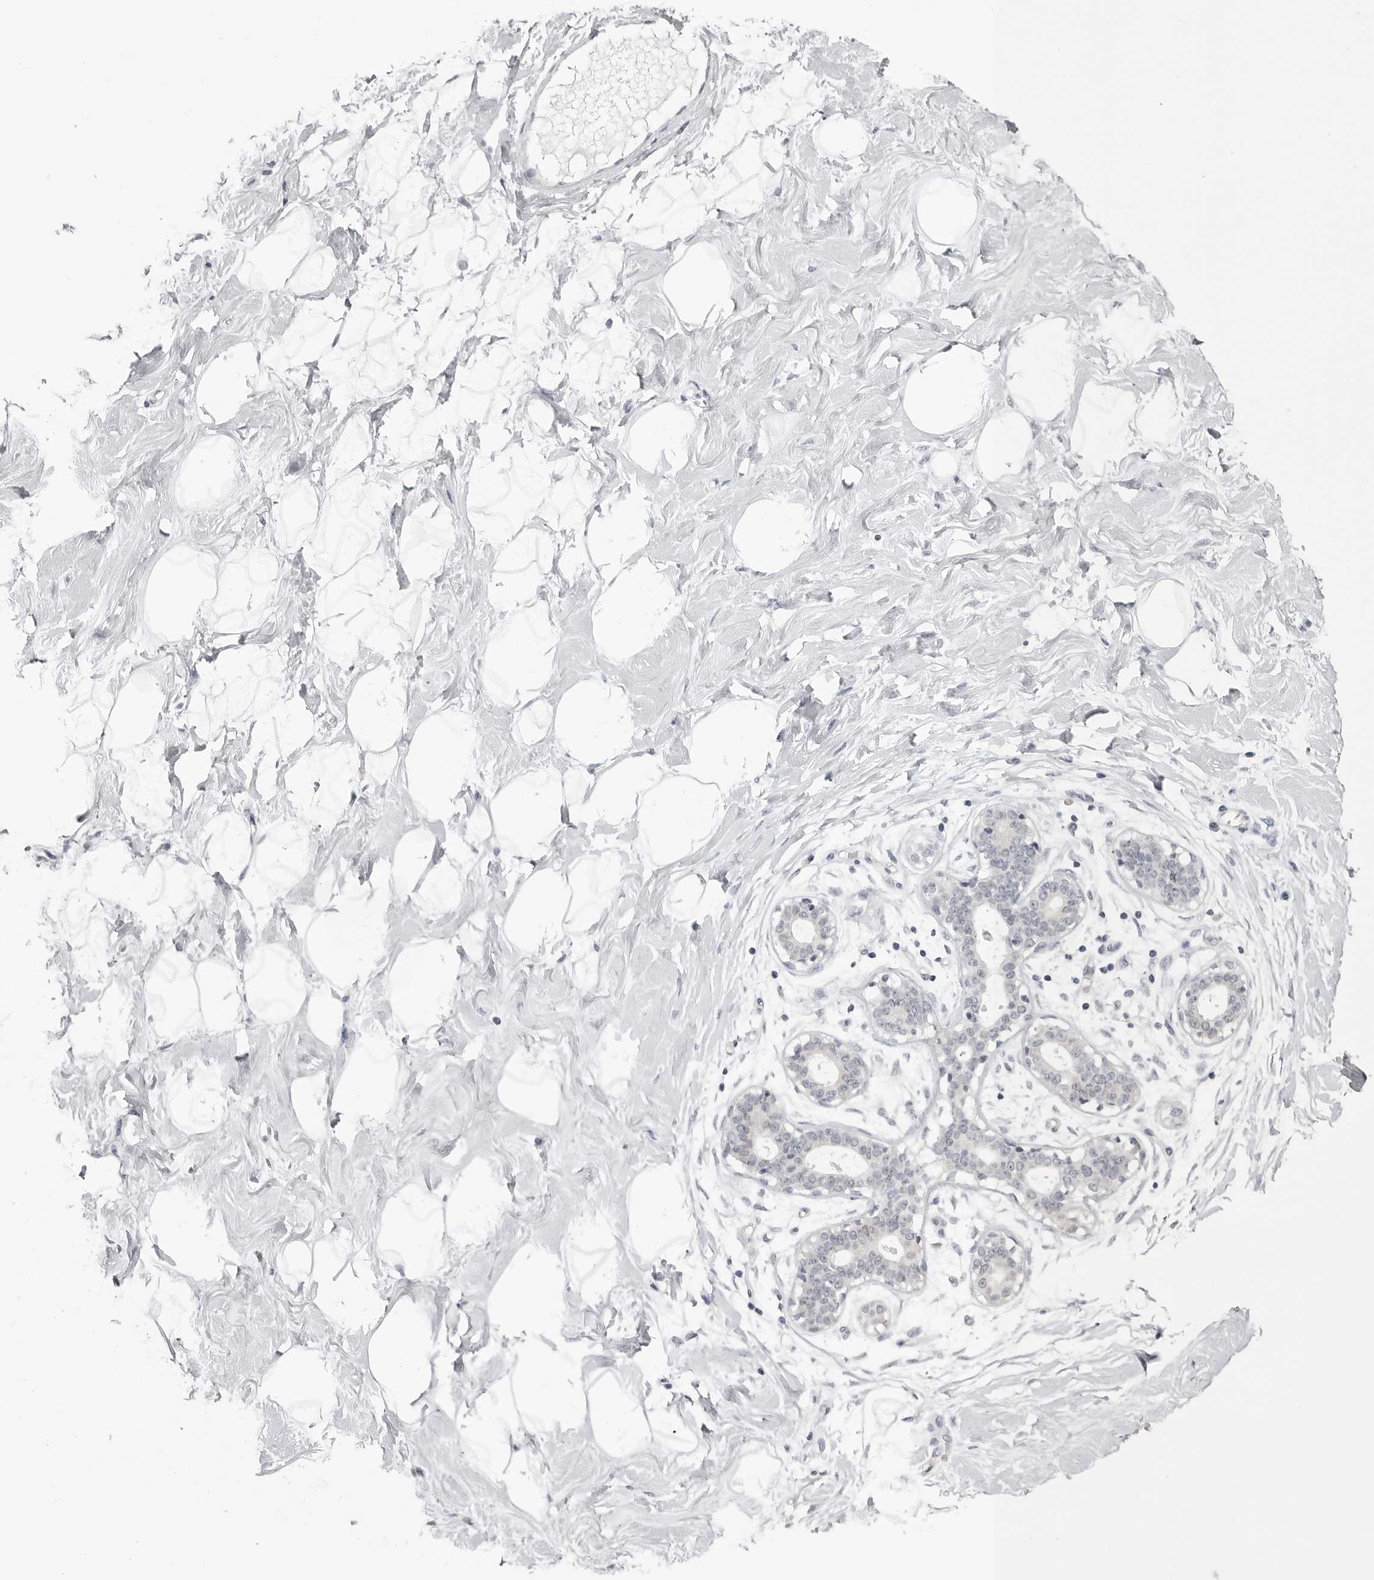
{"staining": {"intensity": "negative", "quantity": "none", "location": "none"}, "tissue": "breast", "cell_type": "Adipocytes", "image_type": "normal", "snomed": [{"axis": "morphology", "description": "Normal tissue, NOS"}, {"axis": "topography", "description": "Breast"}], "caption": "Breast stained for a protein using immunohistochemistry (IHC) exhibits no staining adipocytes.", "gene": "GPN2", "patient": {"sex": "female", "age": 23}}